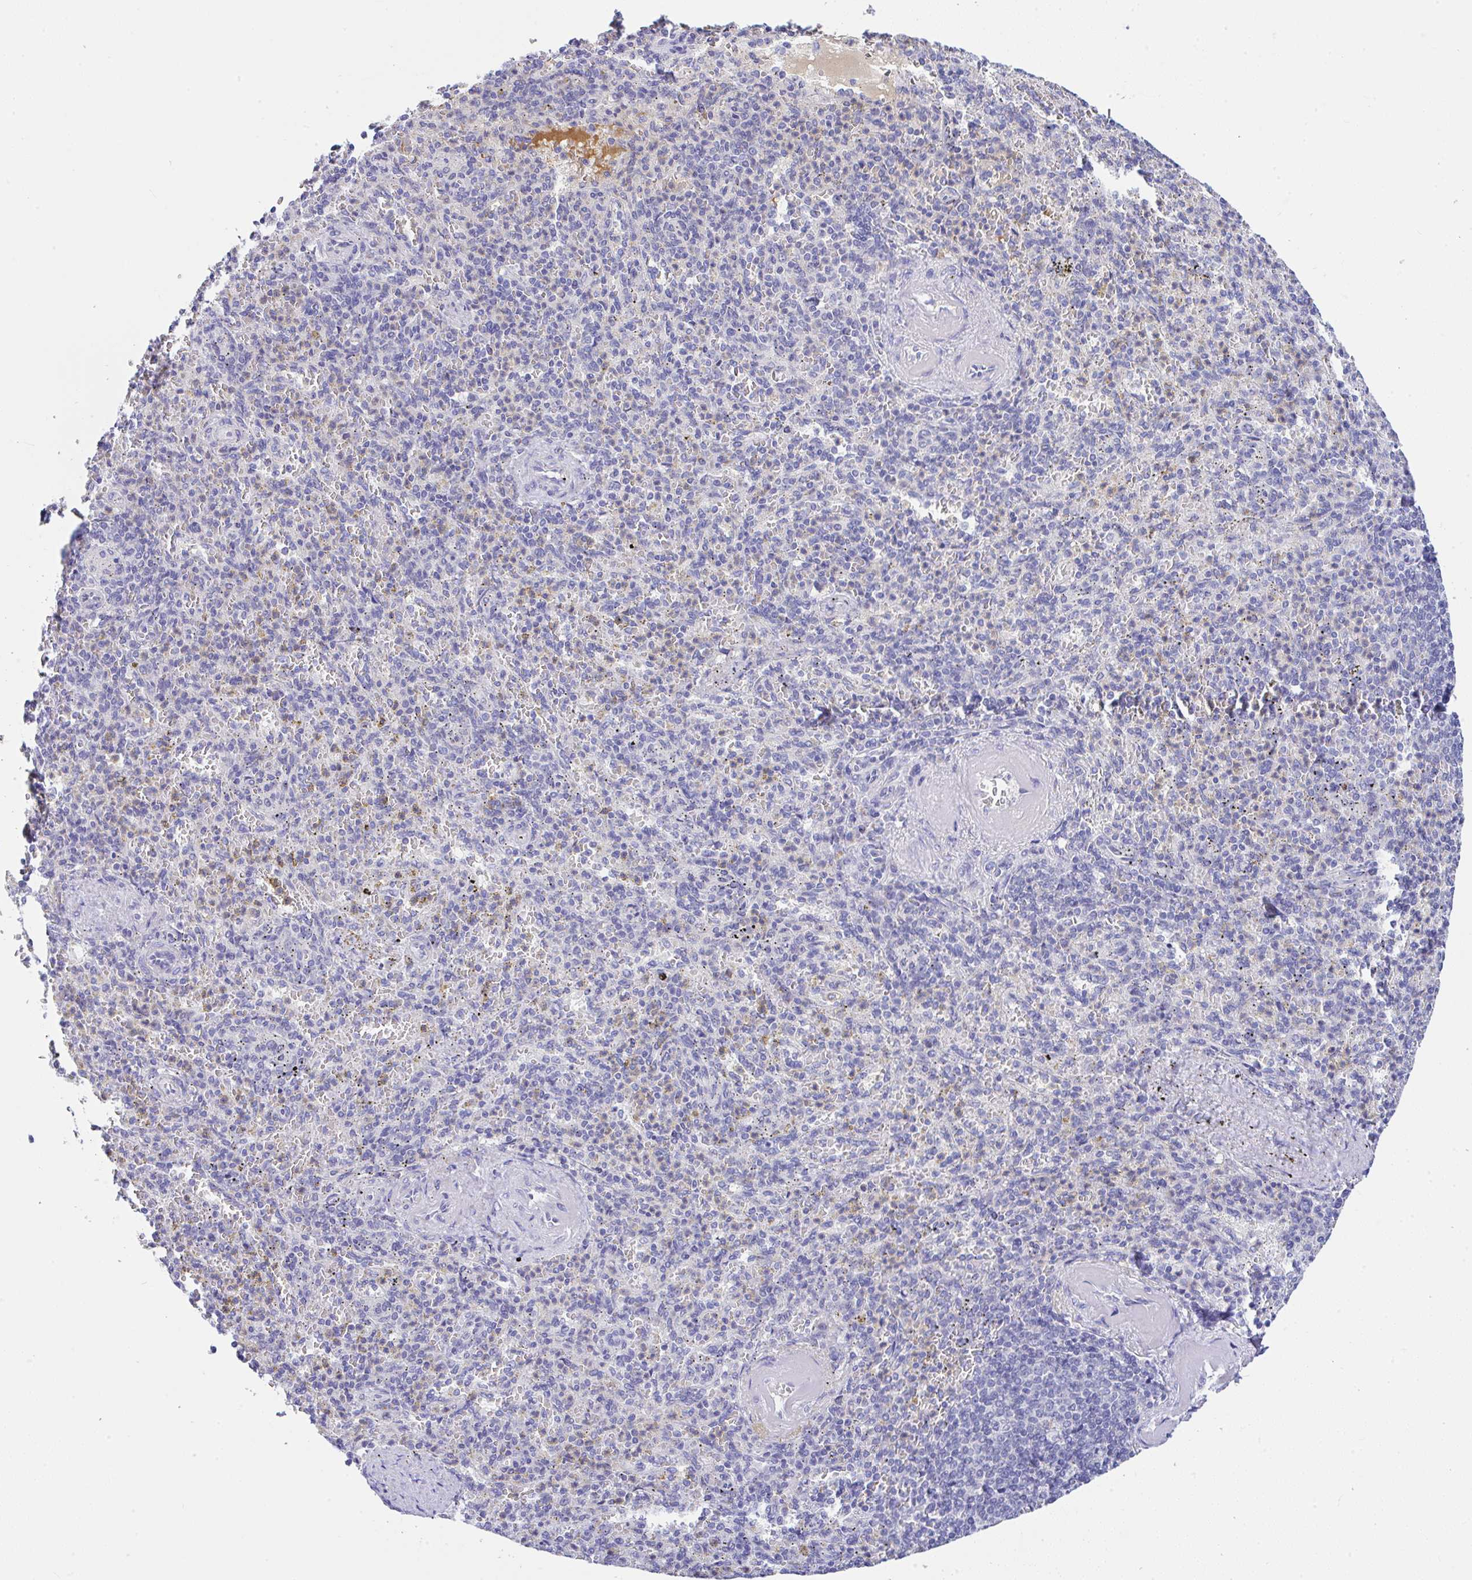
{"staining": {"intensity": "negative", "quantity": "none", "location": "none"}, "tissue": "spleen", "cell_type": "Cells in red pulp", "image_type": "normal", "snomed": [{"axis": "morphology", "description": "Normal tissue, NOS"}, {"axis": "topography", "description": "Spleen"}], "caption": "Spleen stained for a protein using immunohistochemistry (IHC) demonstrates no staining cells in red pulp.", "gene": "SERPINE3", "patient": {"sex": "female", "age": 74}}